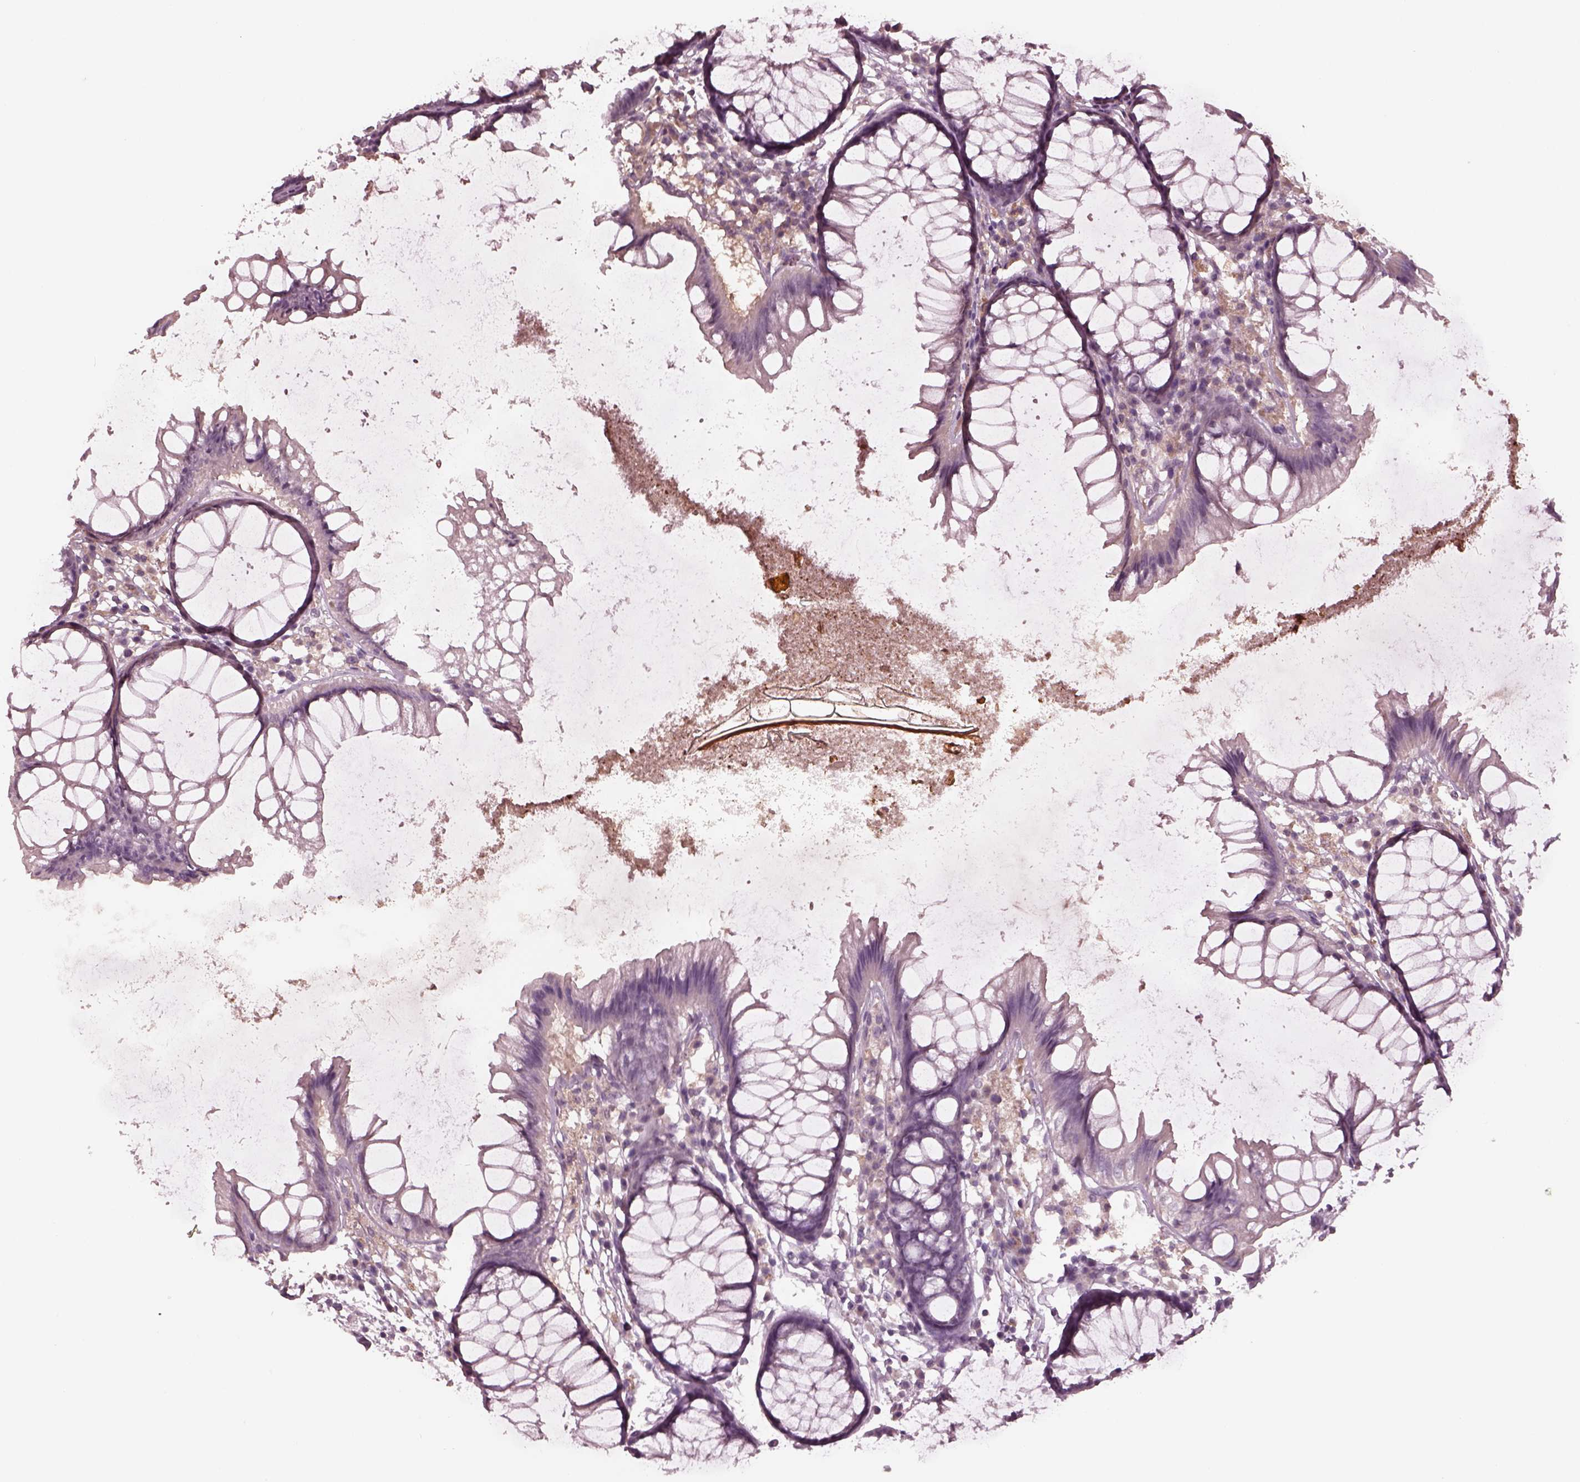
{"staining": {"intensity": "negative", "quantity": "none", "location": "none"}, "tissue": "colon", "cell_type": "Endothelial cells", "image_type": "normal", "snomed": [{"axis": "morphology", "description": "Normal tissue, NOS"}, {"axis": "morphology", "description": "Adenocarcinoma, NOS"}, {"axis": "topography", "description": "Colon"}], "caption": "The image demonstrates no significant positivity in endothelial cells of colon.", "gene": "PORCN", "patient": {"sex": "male", "age": 65}}